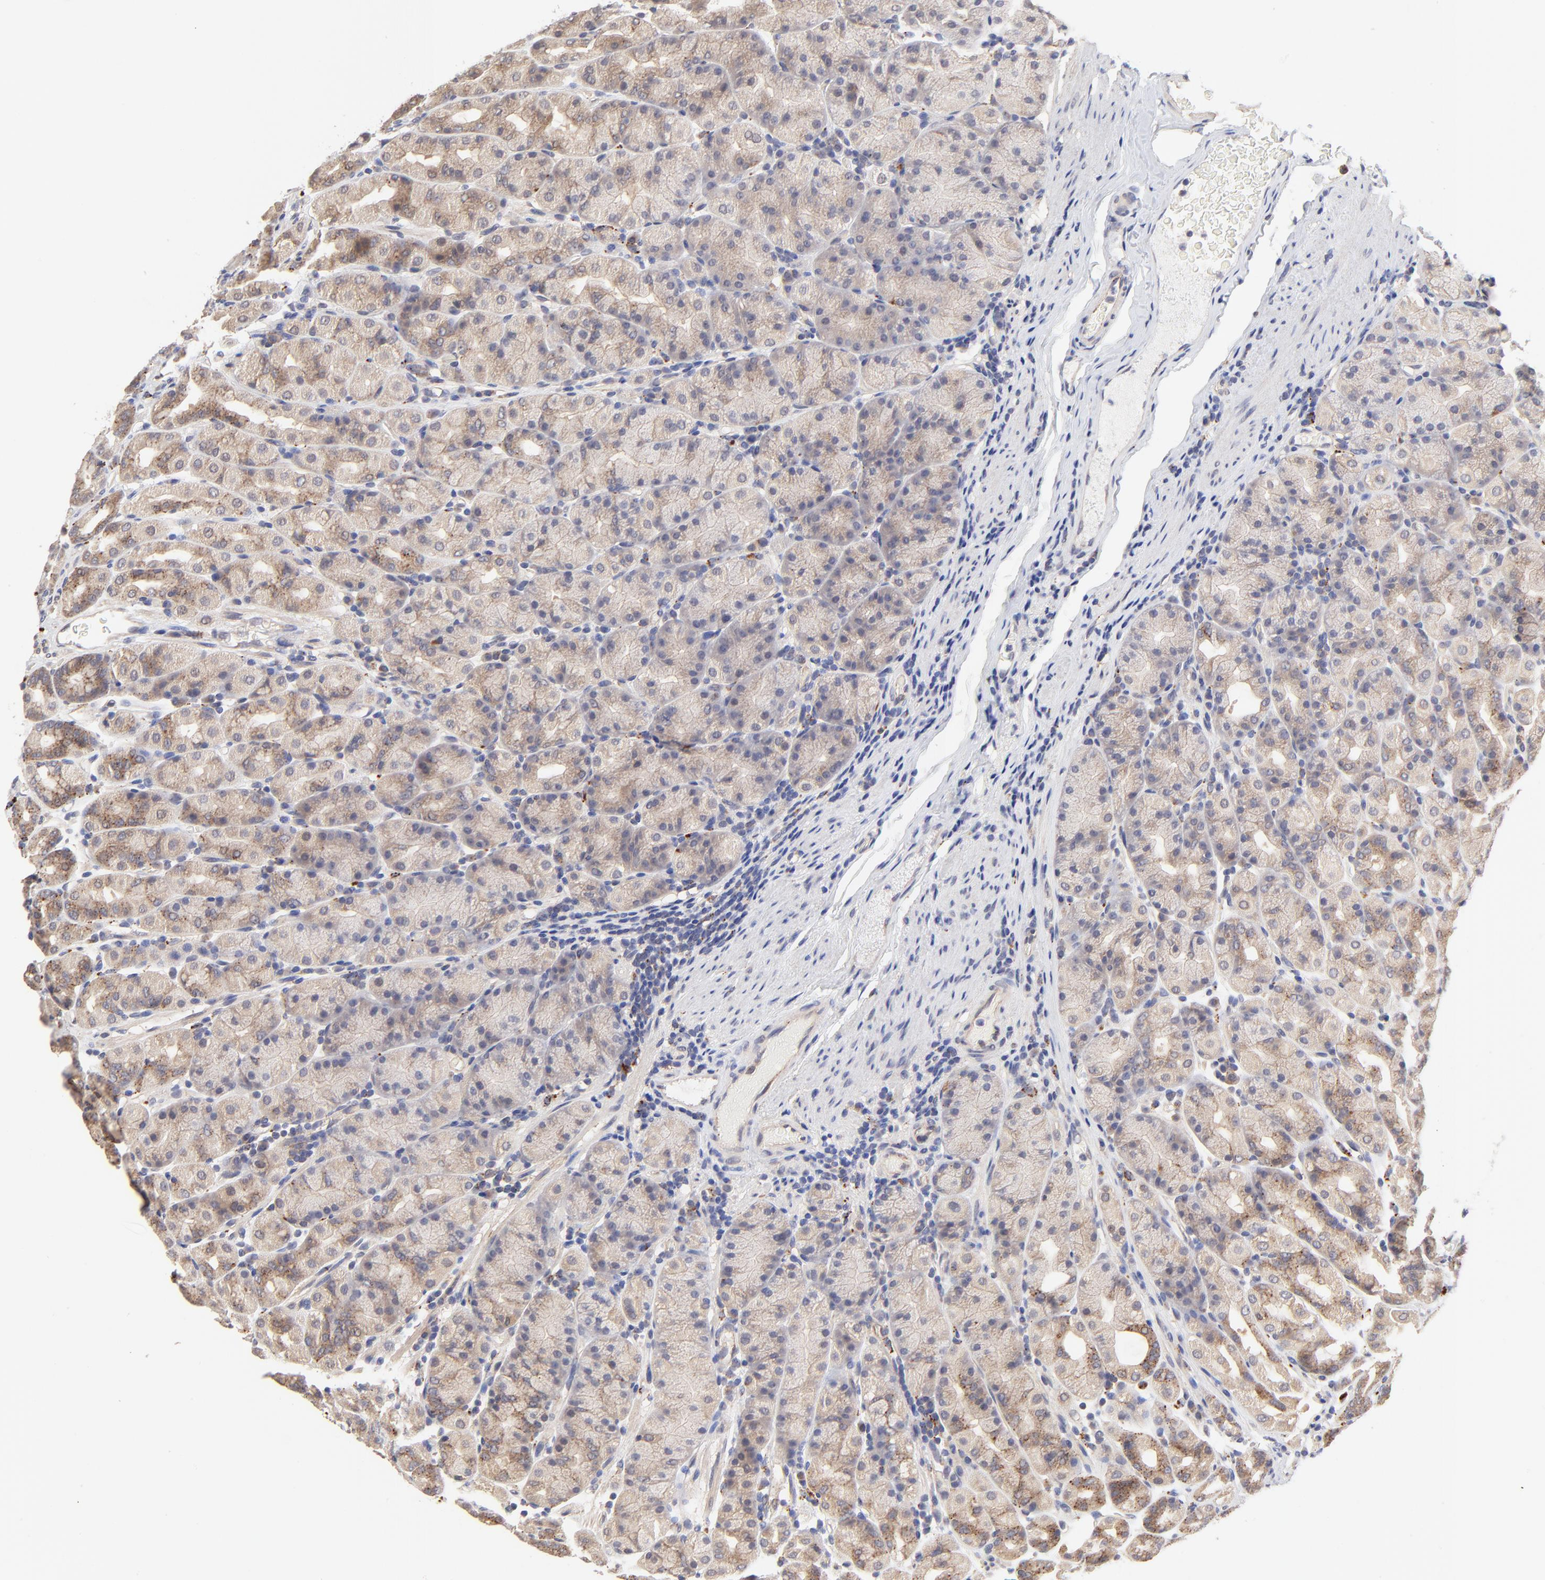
{"staining": {"intensity": "moderate", "quantity": "<25%", "location": "cytoplasmic/membranous"}, "tissue": "stomach", "cell_type": "Glandular cells", "image_type": "normal", "snomed": [{"axis": "morphology", "description": "Normal tissue, NOS"}, {"axis": "topography", "description": "Stomach, upper"}], "caption": "Immunohistochemical staining of unremarkable human stomach exhibits low levels of moderate cytoplasmic/membranous expression in about <25% of glandular cells.", "gene": "PDE4B", "patient": {"sex": "male", "age": 68}}